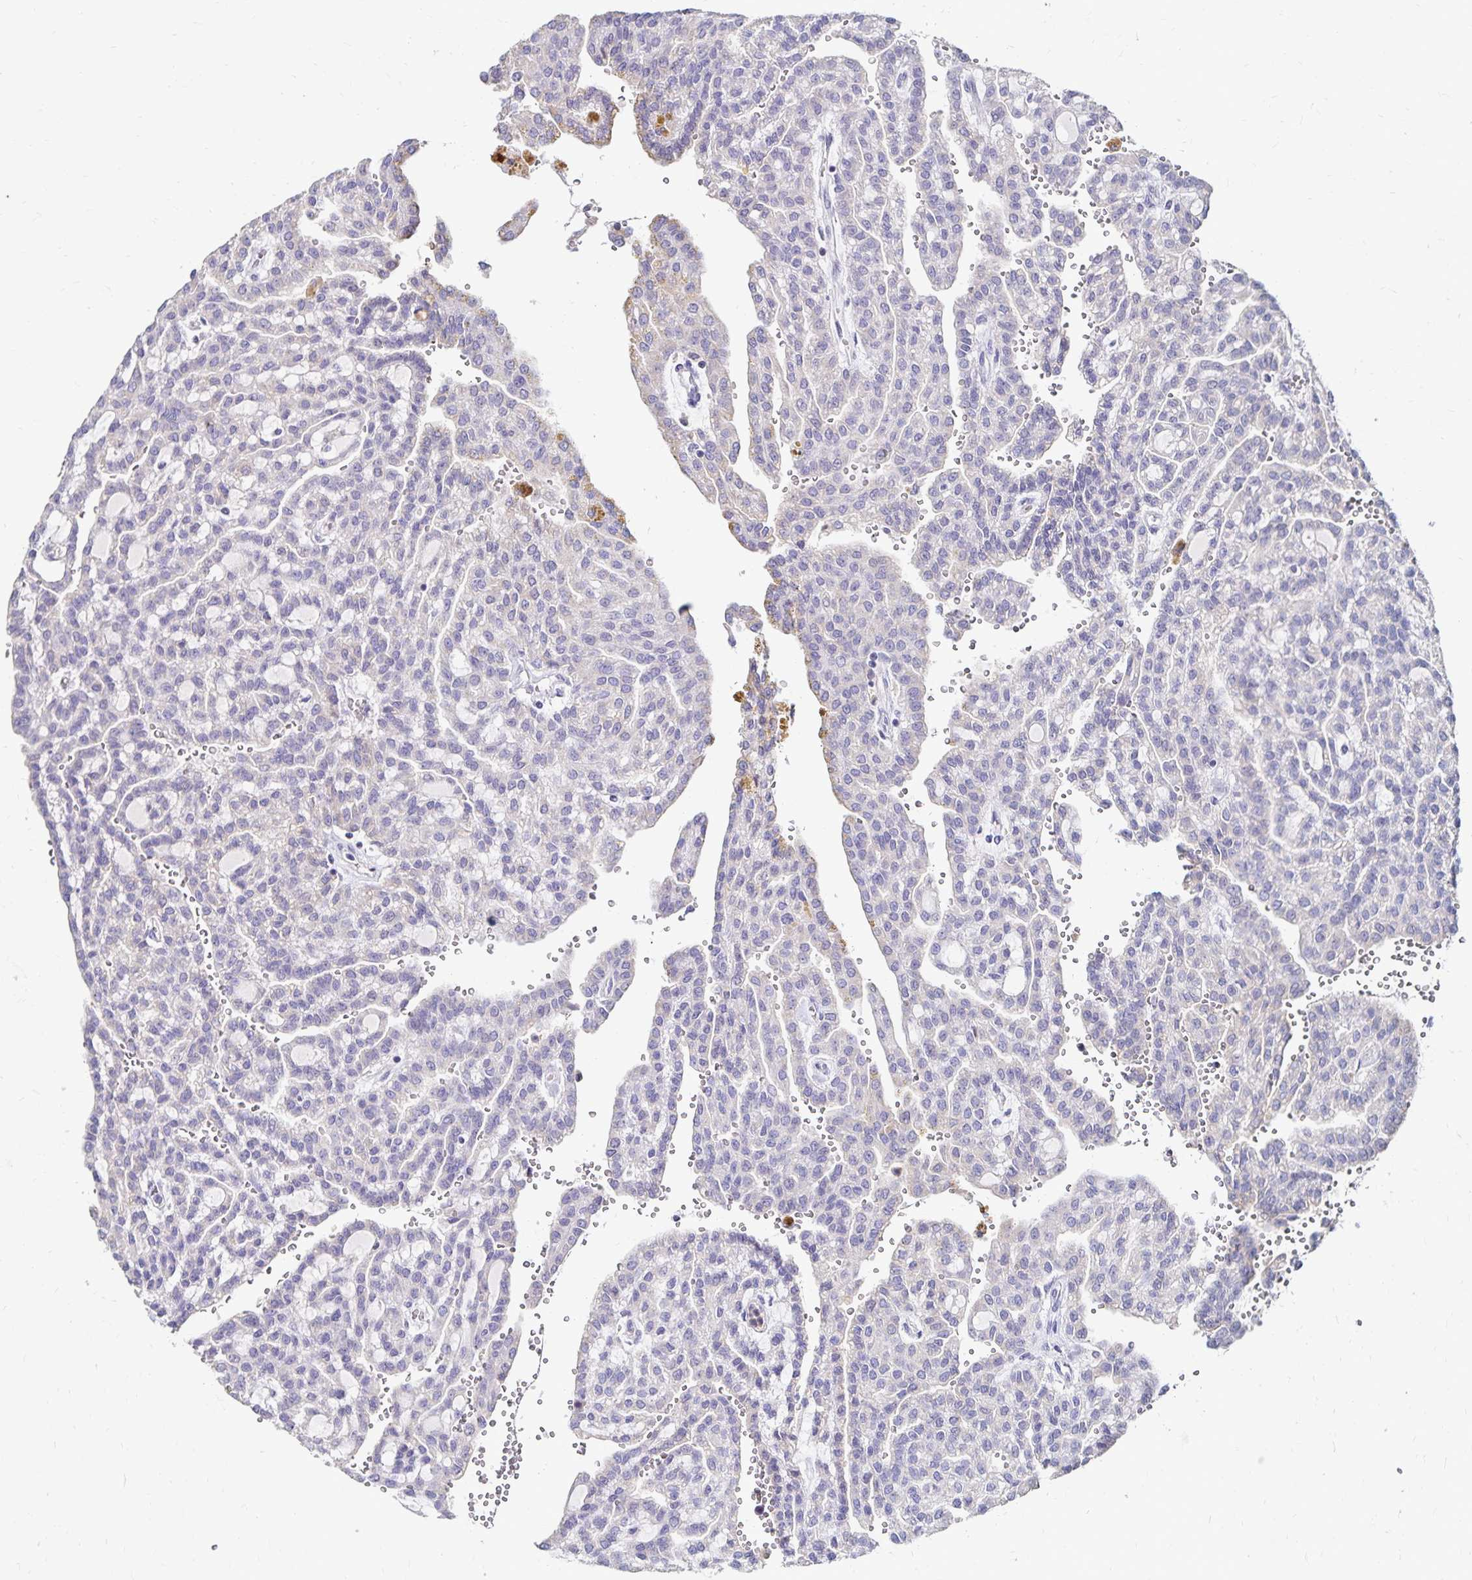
{"staining": {"intensity": "negative", "quantity": "none", "location": "none"}, "tissue": "renal cancer", "cell_type": "Tumor cells", "image_type": "cancer", "snomed": [{"axis": "morphology", "description": "Adenocarcinoma, NOS"}, {"axis": "topography", "description": "Kidney"}], "caption": "An image of human renal adenocarcinoma is negative for staining in tumor cells.", "gene": "PAX5", "patient": {"sex": "male", "age": 63}}